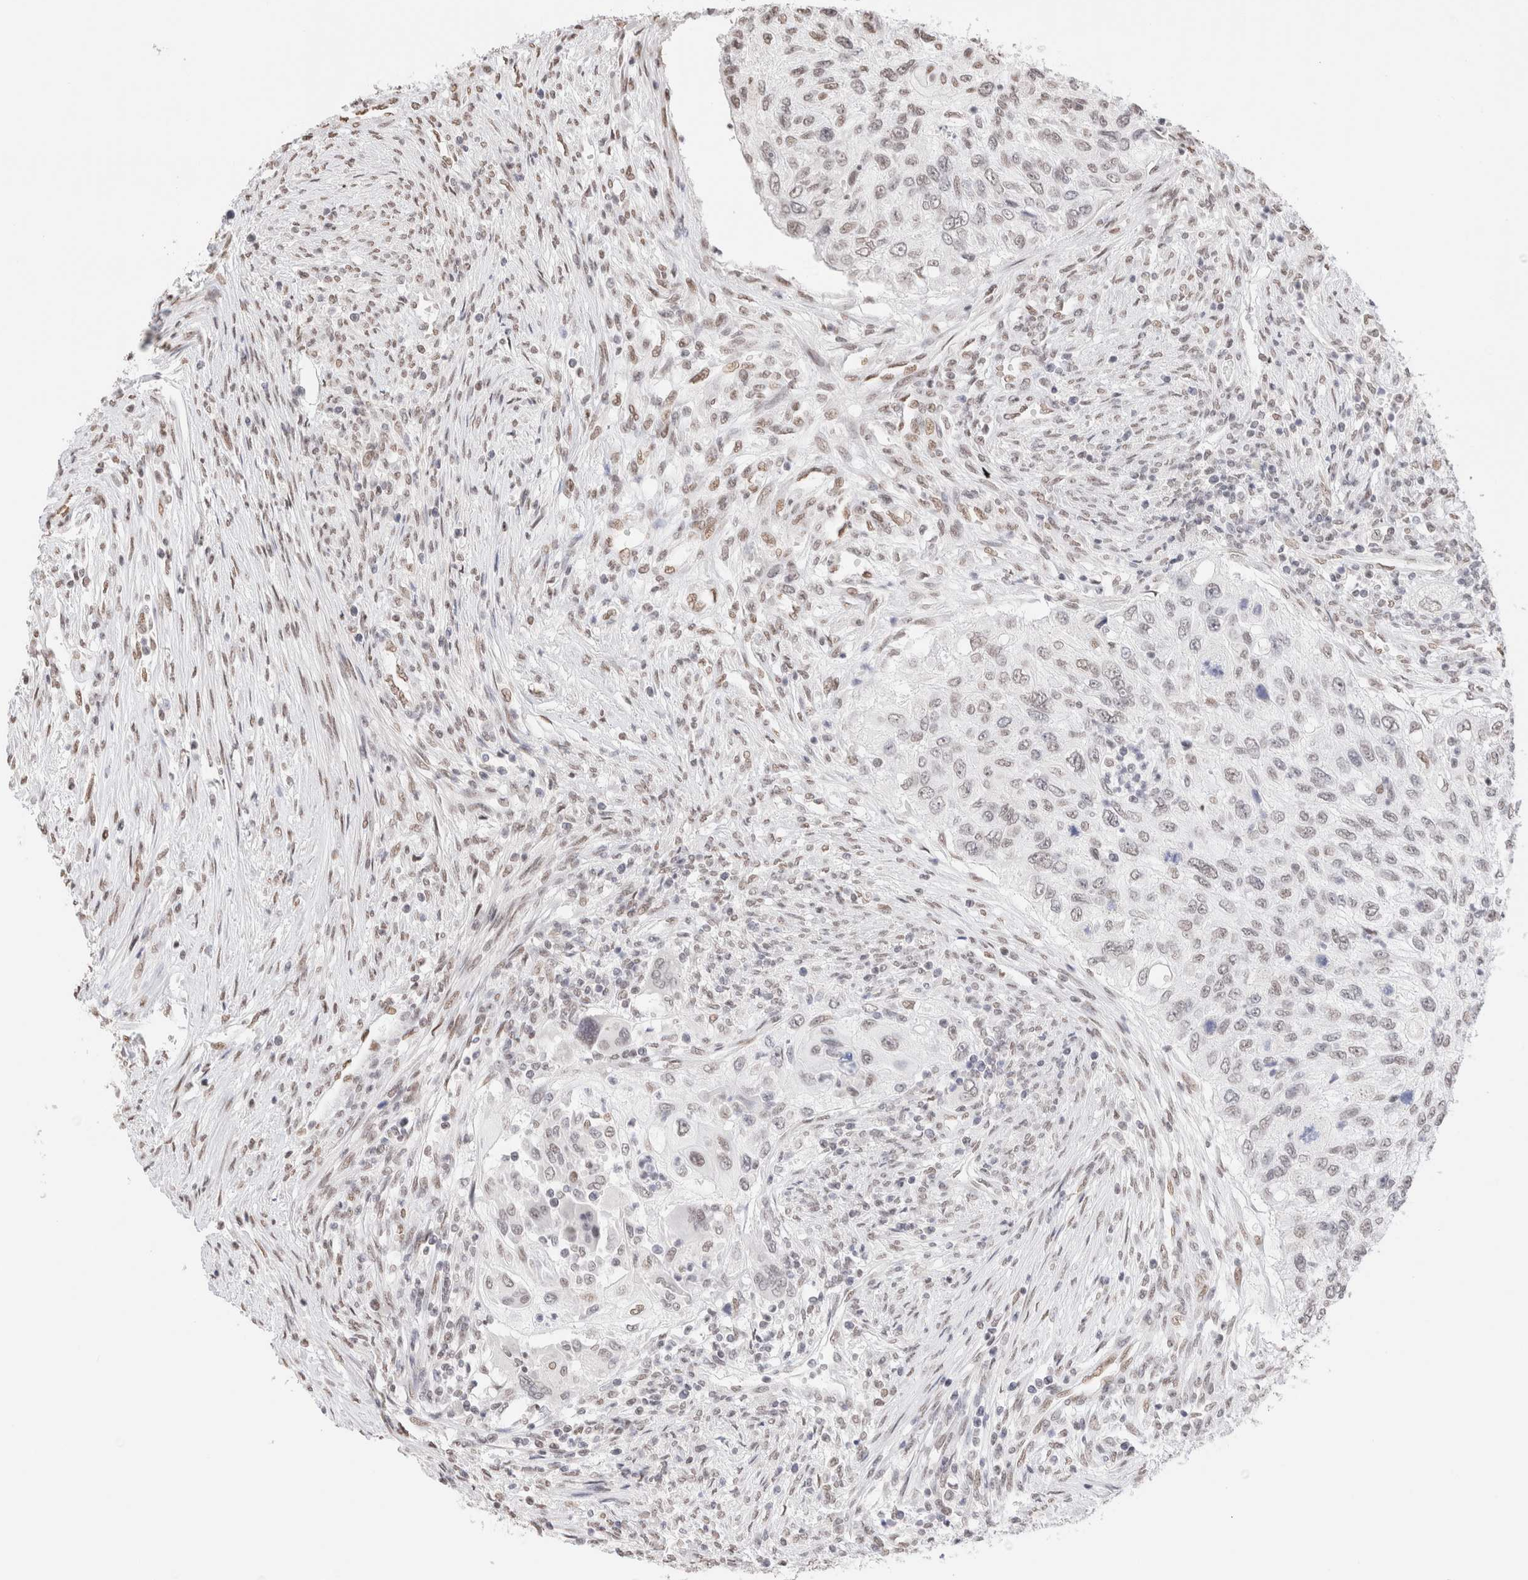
{"staining": {"intensity": "moderate", "quantity": "<25%", "location": "nuclear"}, "tissue": "urothelial cancer", "cell_type": "Tumor cells", "image_type": "cancer", "snomed": [{"axis": "morphology", "description": "Urothelial carcinoma, High grade"}, {"axis": "topography", "description": "Urinary bladder"}], "caption": "The micrograph exhibits staining of urothelial cancer, revealing moderate nuclear protein positivity (brown color) within tumor cells.", "gene": "SUPT3H", "patient": {"sex": "female", "age": 60}}